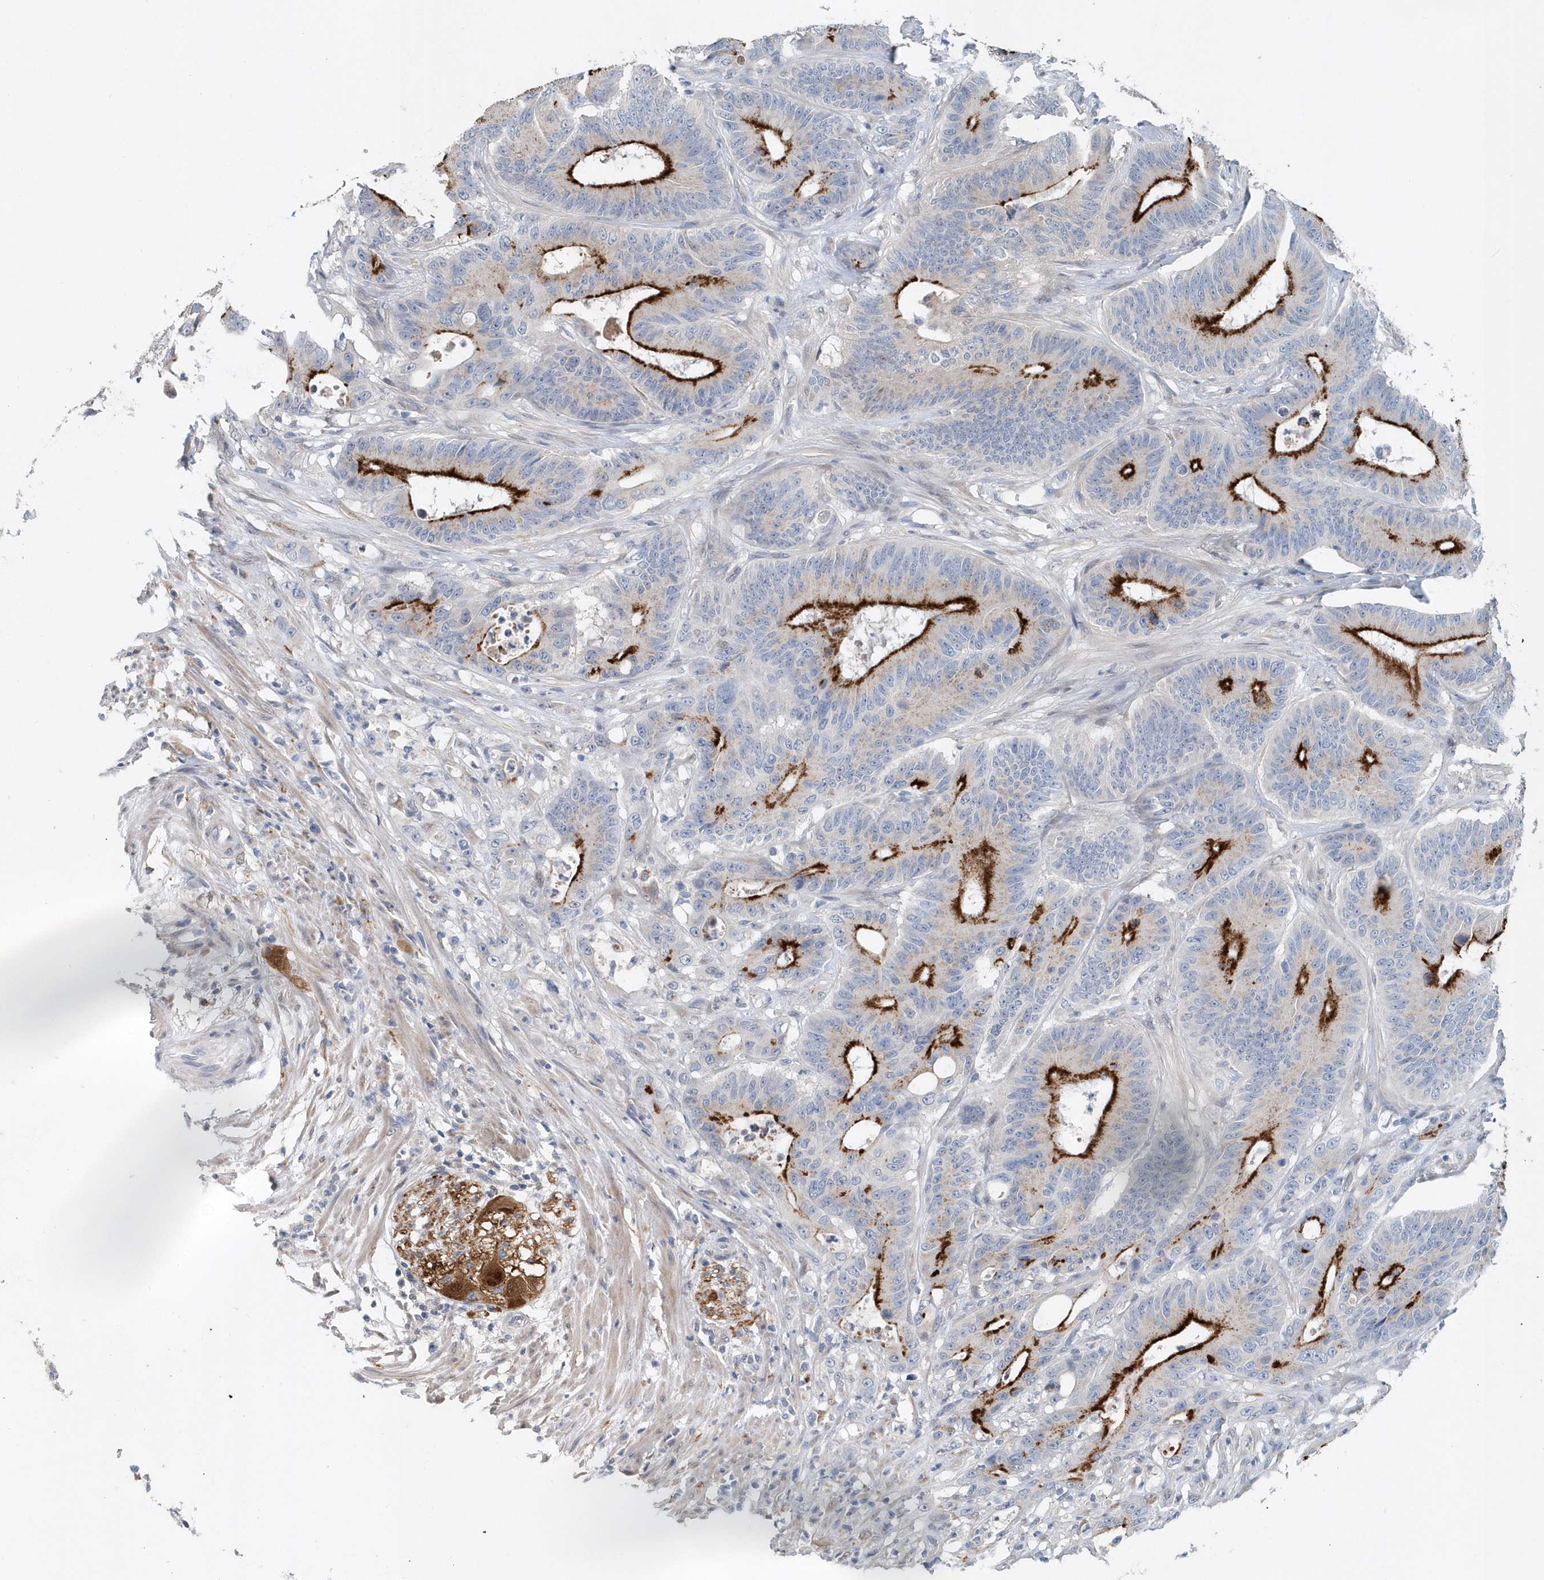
{"staining": {"intensity": "strong", "quantity": "<25%", "location": "cytoplasmic/membranous"}, "tissue": "colorectal cancer", "cell_type": "Tumor cells", "image_type": "cancer", "snomed": [{"axis": "morphology", "description": "Adenocarcinoma, NOS"}, {"axis": "topography", "description": "Colon"}], "caption": "IHC image of colorectal cancer (adenocarcinoma) stained for a protein (brown), which exhibits medium levels of strong cytoplasmic/membranous positivity in approximately <25% of tumor cells.", "gene": "PFN2", "patient": {"sex": "male", "age": 83}}